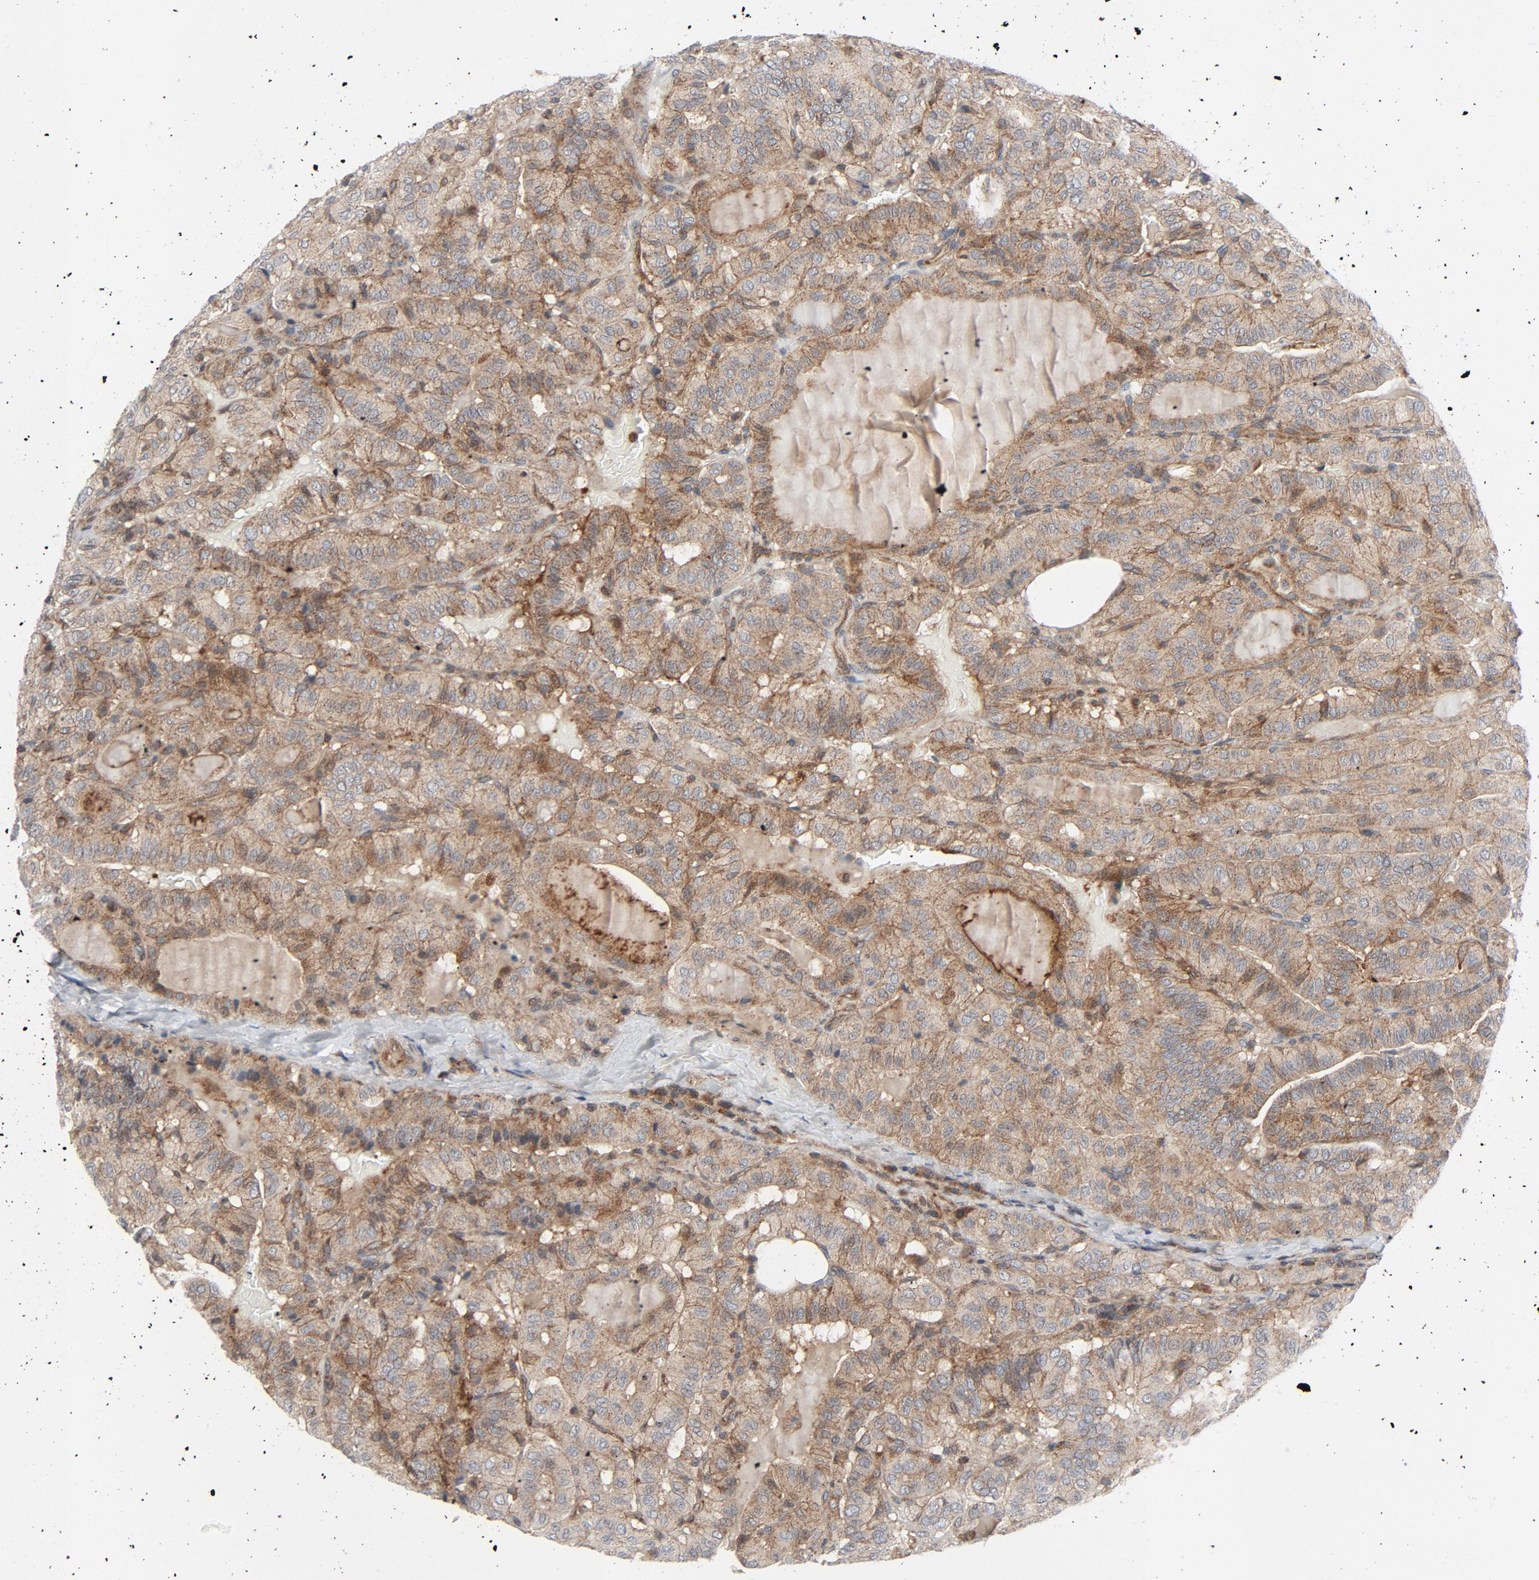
{"staining": {"intensity": "moderate", "quantity": ">75%", "location": "cytoplasmic/membranous"}, "tissue": "thyroid cancer", "cell_type": "Tumor cells", "image_type": "cancer", "snomed": [{"axis": "morphology", "description": "Papillary adenocarcinoma, NOS"}, {"axis": "topography", "description": "Thyroid gland"}], "caption": "Immunohistochemistry of human papillary adenocarcinoma (thyroid) shows medium levels of moderate cytoplasmic/membranous expression in approximately >75% of tumor cells.", "gene": "TSG101", "patient": {"sex": "male", "age": 77}}